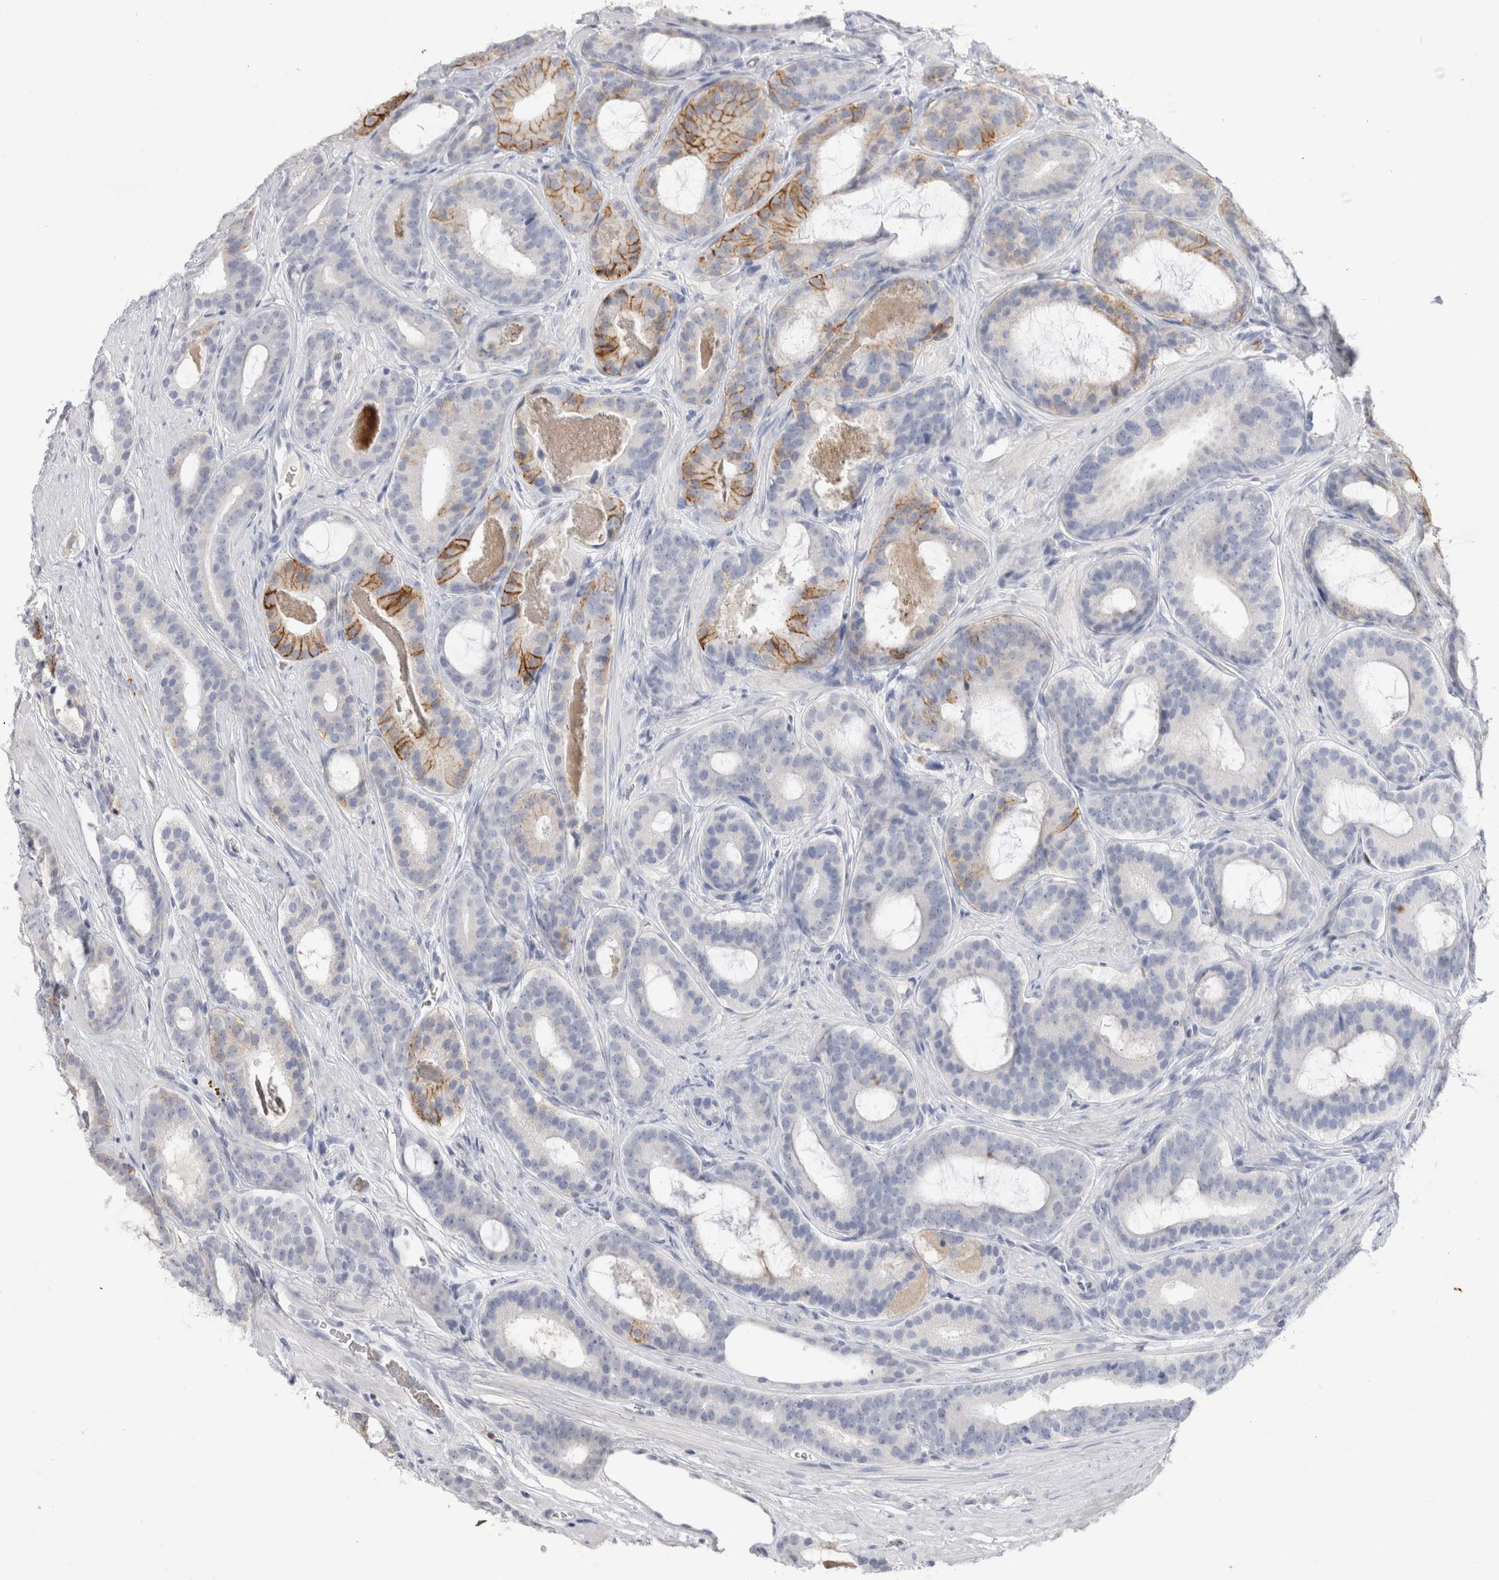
{"staining": {"intensity": "weak", "quantity": "<25%", "location": "cytoplasmic/membranous"}, "tissue": "prostate cancer", "cell_type": "Tumor cells", "image_type": "cancer", "snomed": [{"axis": "morphology", "description": "Adenocarcinoma, High grade"}, {"axis": "topography", "description": "Prostate"}], "caption": "The image exhibits no significant staining in tumor cells of prostate cancer.", "gene": "CD38", "patient": {"sex": "male", "age": 60}}